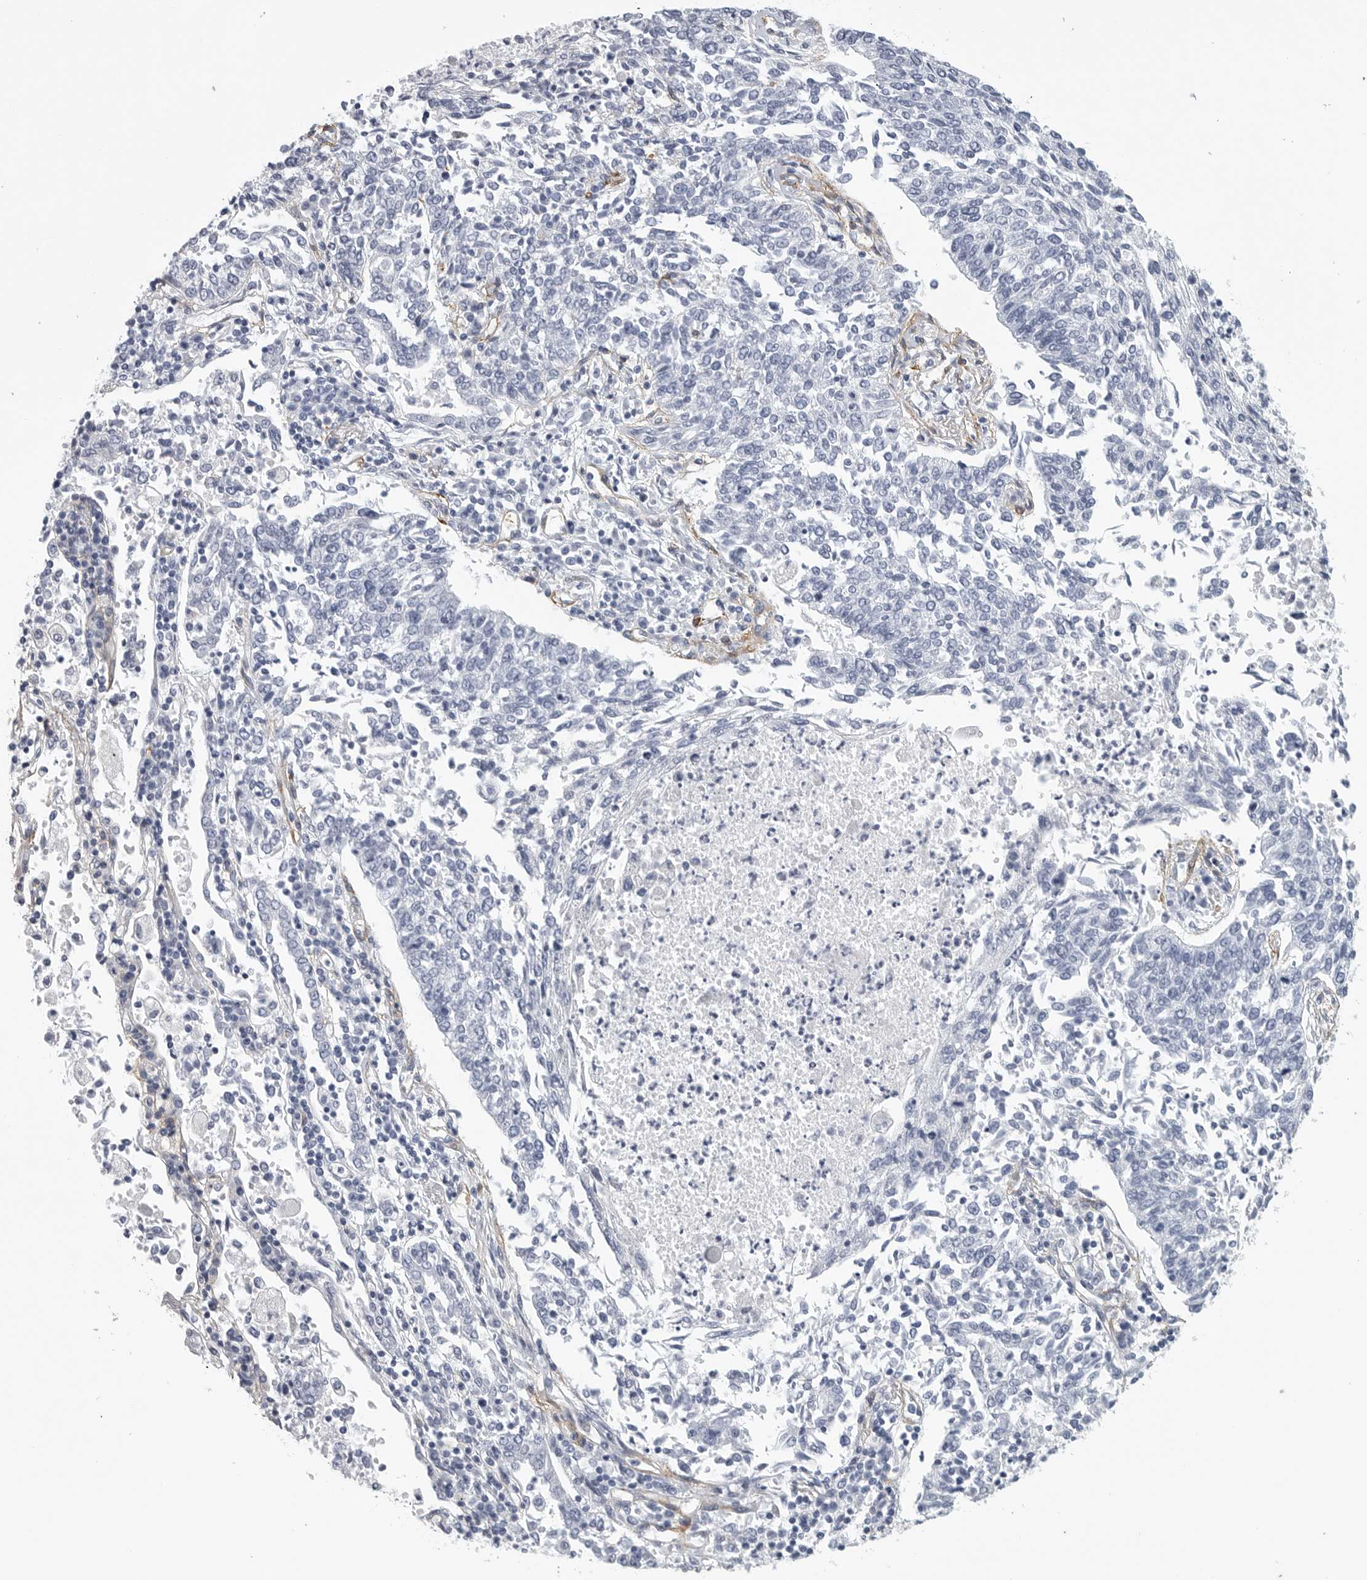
{"staining": {"intensity": "negative", "quantity": "none", "location": "none"}, "tissue": "lung cancer", "cell_type": "Tumor cells", "image_type": "cancer", "snomed": [{"axis": "morphology", "description": "Normal tissue, NOS"}, {"axis": "morphology", "description": "Squamous cell carcinoma, NOS"}, {"axis": "topography", "description": "Cartilage tissue"}, {"axis": "topography", "description": "Lung"}, {"axis": "topography", "description": "Peripheral nerve tissue"}], "caption": "Immunohistochemistry of lung squamous cell carcinoma exhibits no positivity in tumor cells. (Brightfield microscopy of DAB IHC at high magnification).", "gene": "TNR", "patient": {"sex": "female", "age": 49}}